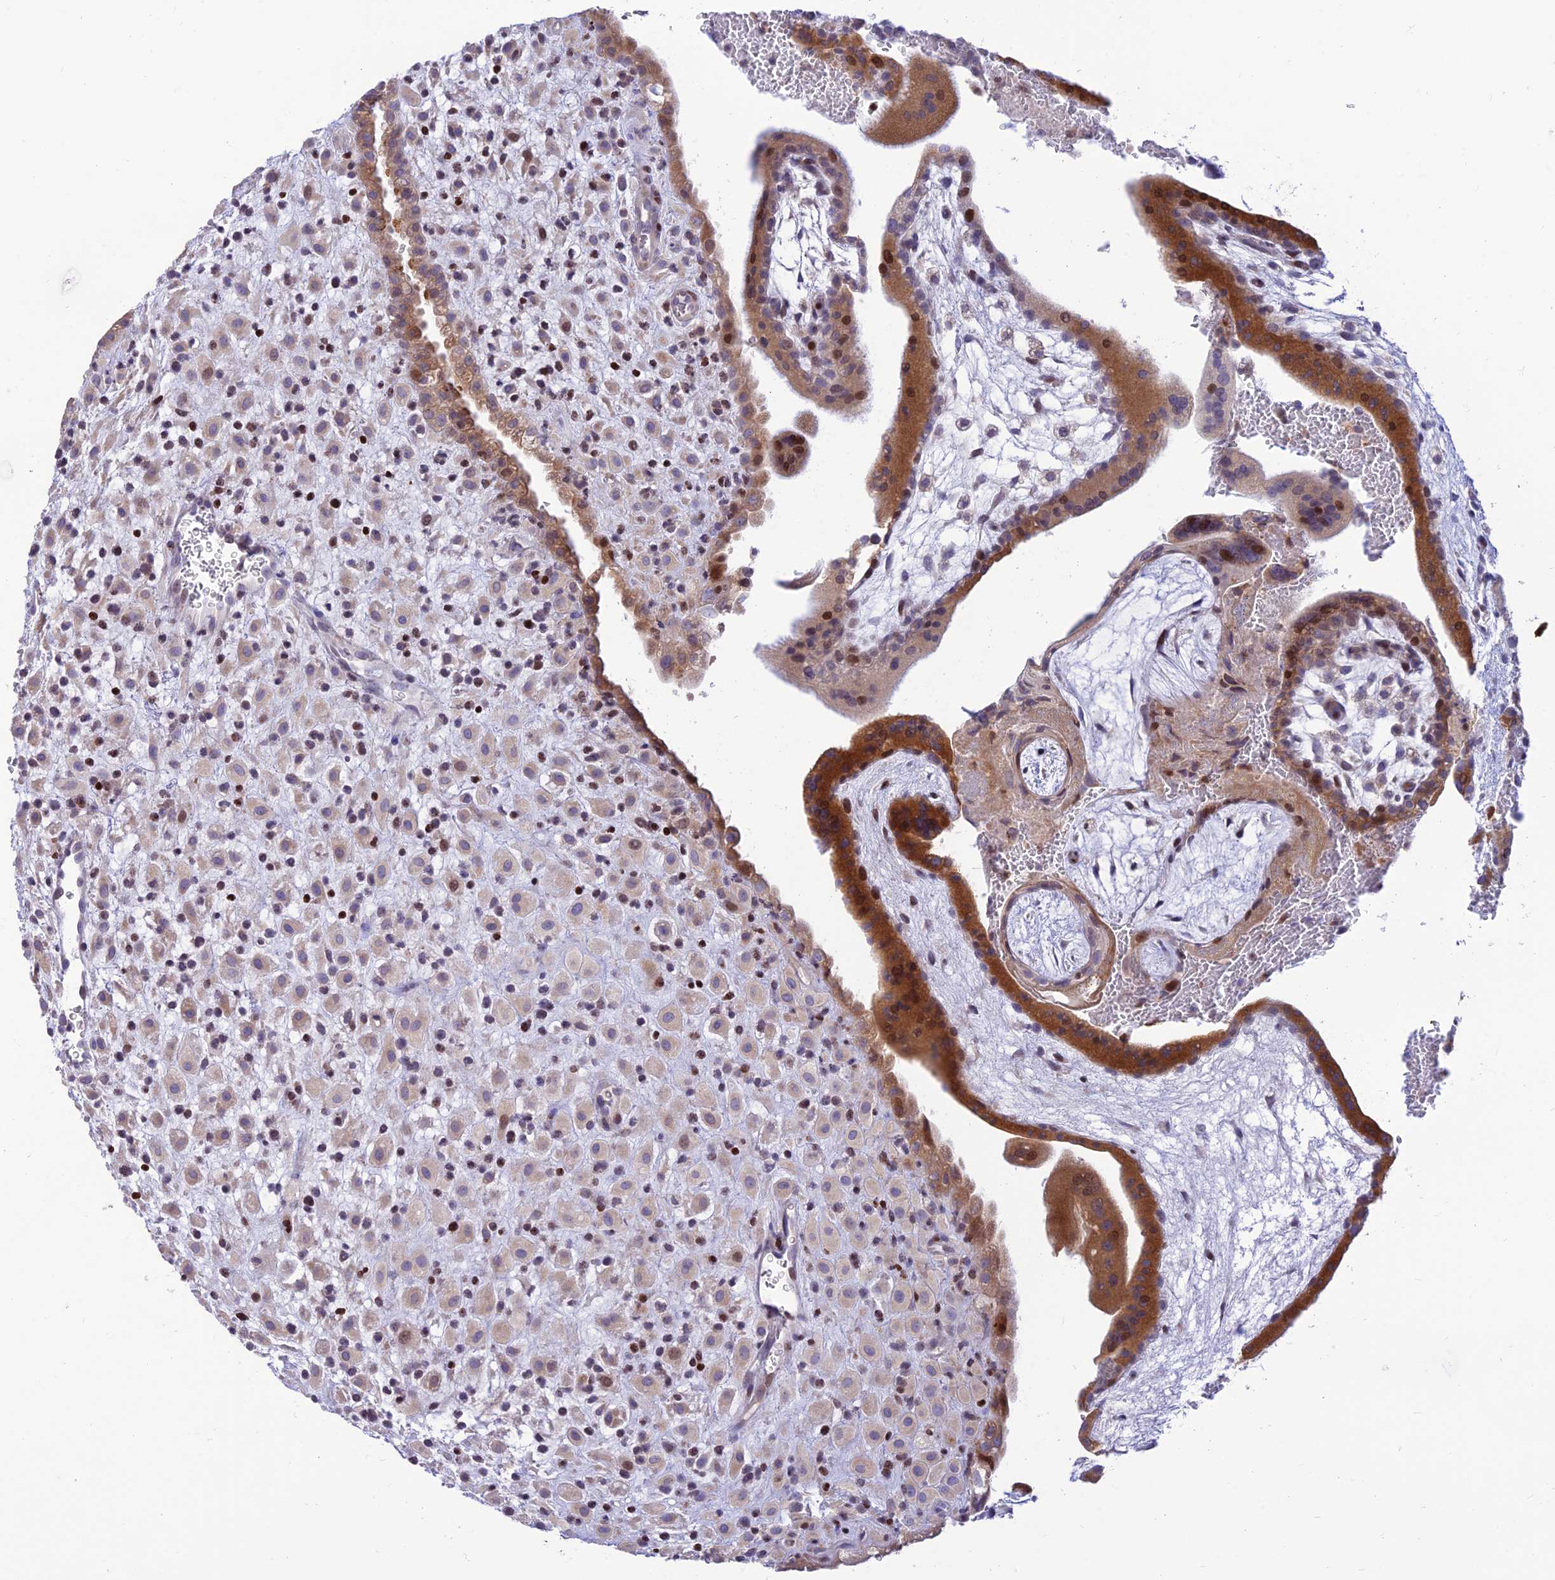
{"staining": {"intensity": "weak", "quantity": "<25%", "location": "cytoplasmic/membranous"}, "tissue": "placenta", "cell_type": "Decidual cells", "image_type": "normal", "snomed": [{"axis": "morphology", "description": "Normal tissue, NOS"}, {"axis": "topography", "description": "Placenta"}], "caption": "Decidual cells are negative for protein expression in benign human placenta. The staining is performed using DAB brown chromogen with nuclei counter-stained in using hematoxylin.", "gene": "FAM186B", "patient": {"sex": "female", "age": 35}}